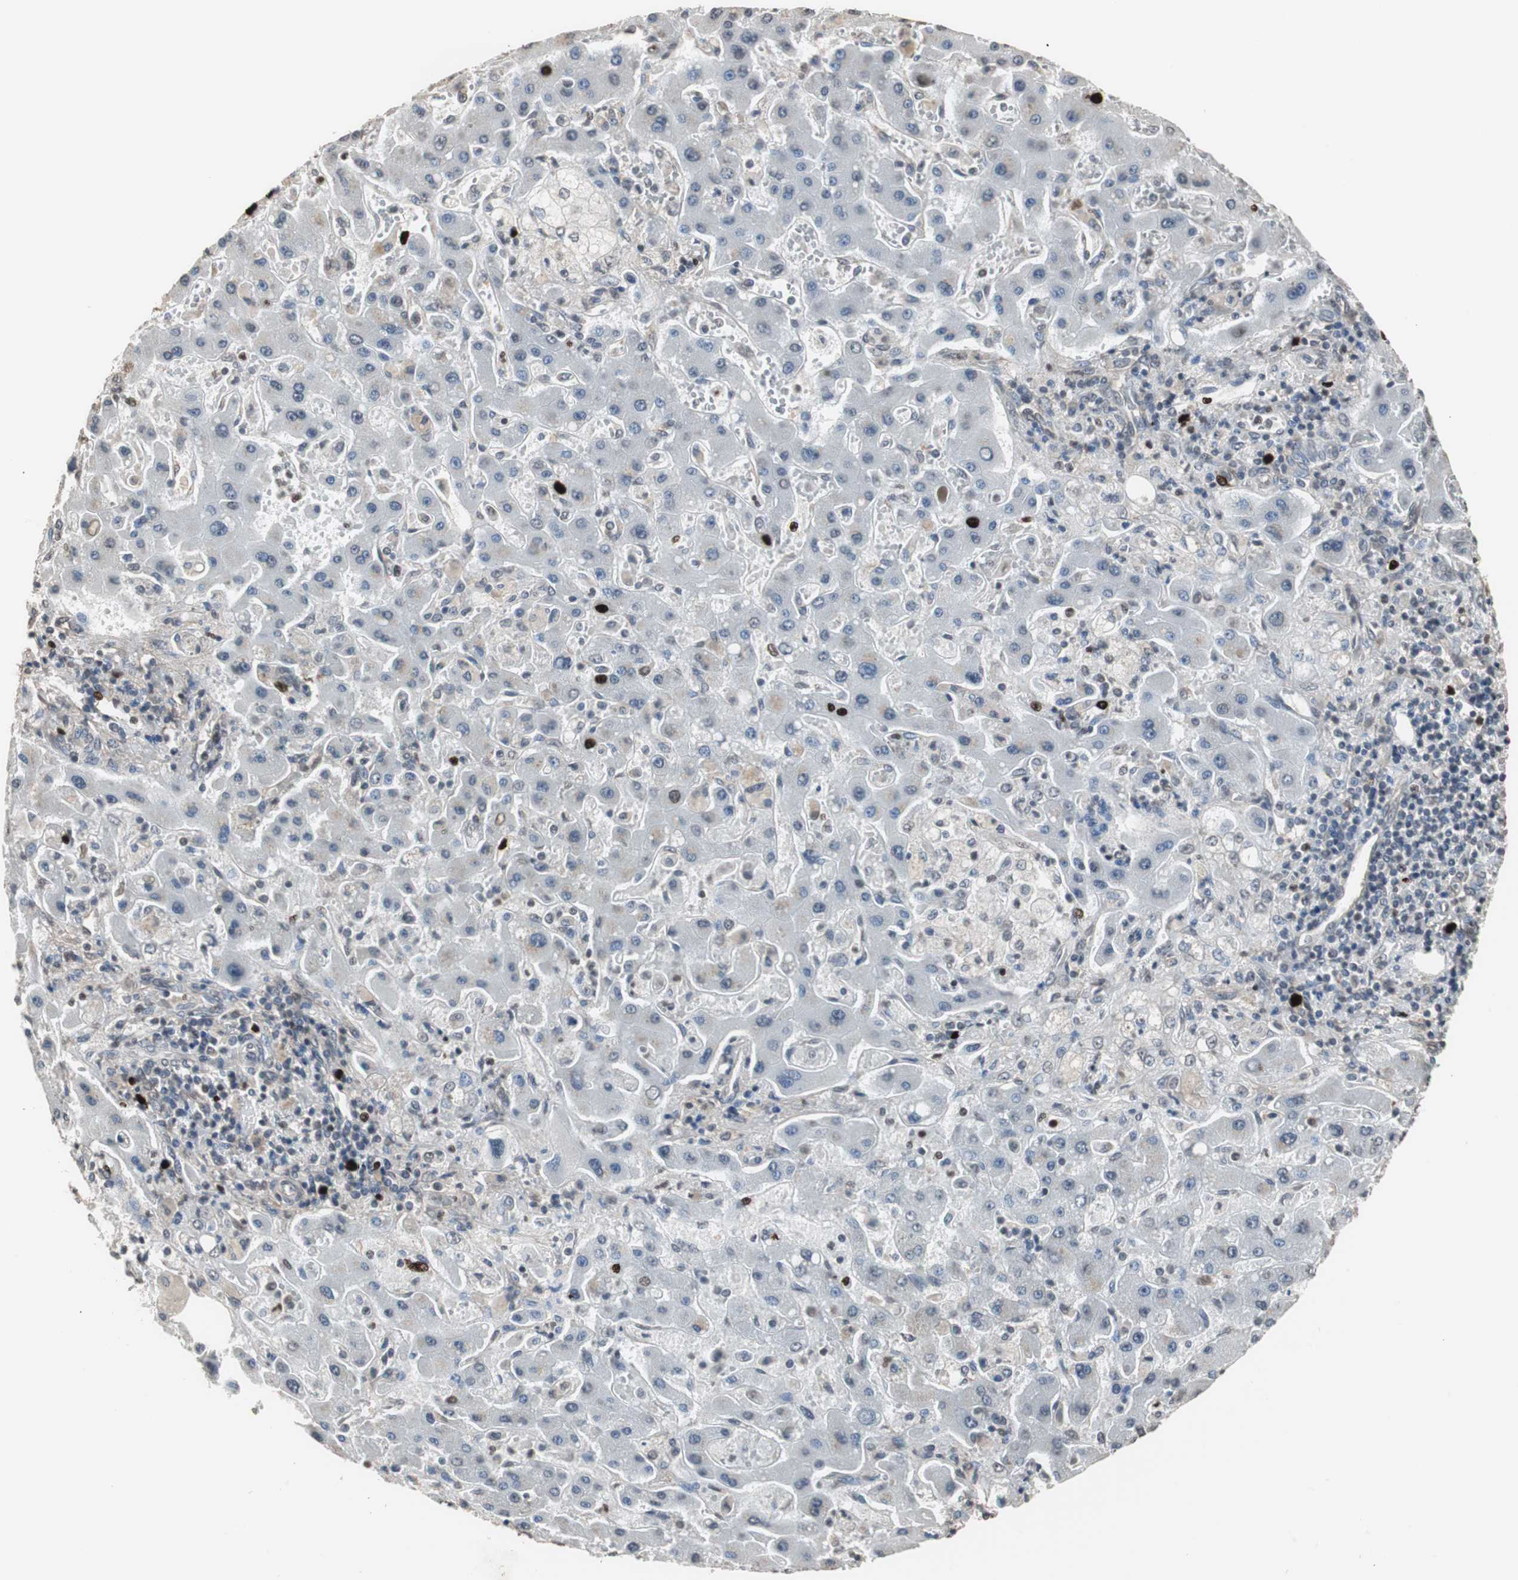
{"staining": {"intensity": "strong", "quantity": "<25%", "location": "cytoplasmic/membranous,nuclear"}, "tissue": "liver cancer", "cell_type": "Tumor cells", "image_type": "cancer", "snomed": [{"axis": "morphology", "description": "Cholangiocarcinoma"}, {"axis": "topography", "description": "Liver"}], "caption": "Tumor cells show strong cytoplasmic/membranous and nuclear positivity in approximately <25% of cells in cholangiocarcinoma (liver). The protein of interest is shown in brown color, while the nuclei are stained blue.", "gene": "TOP2A", "patient": {"sex": "male", "age": 50}}